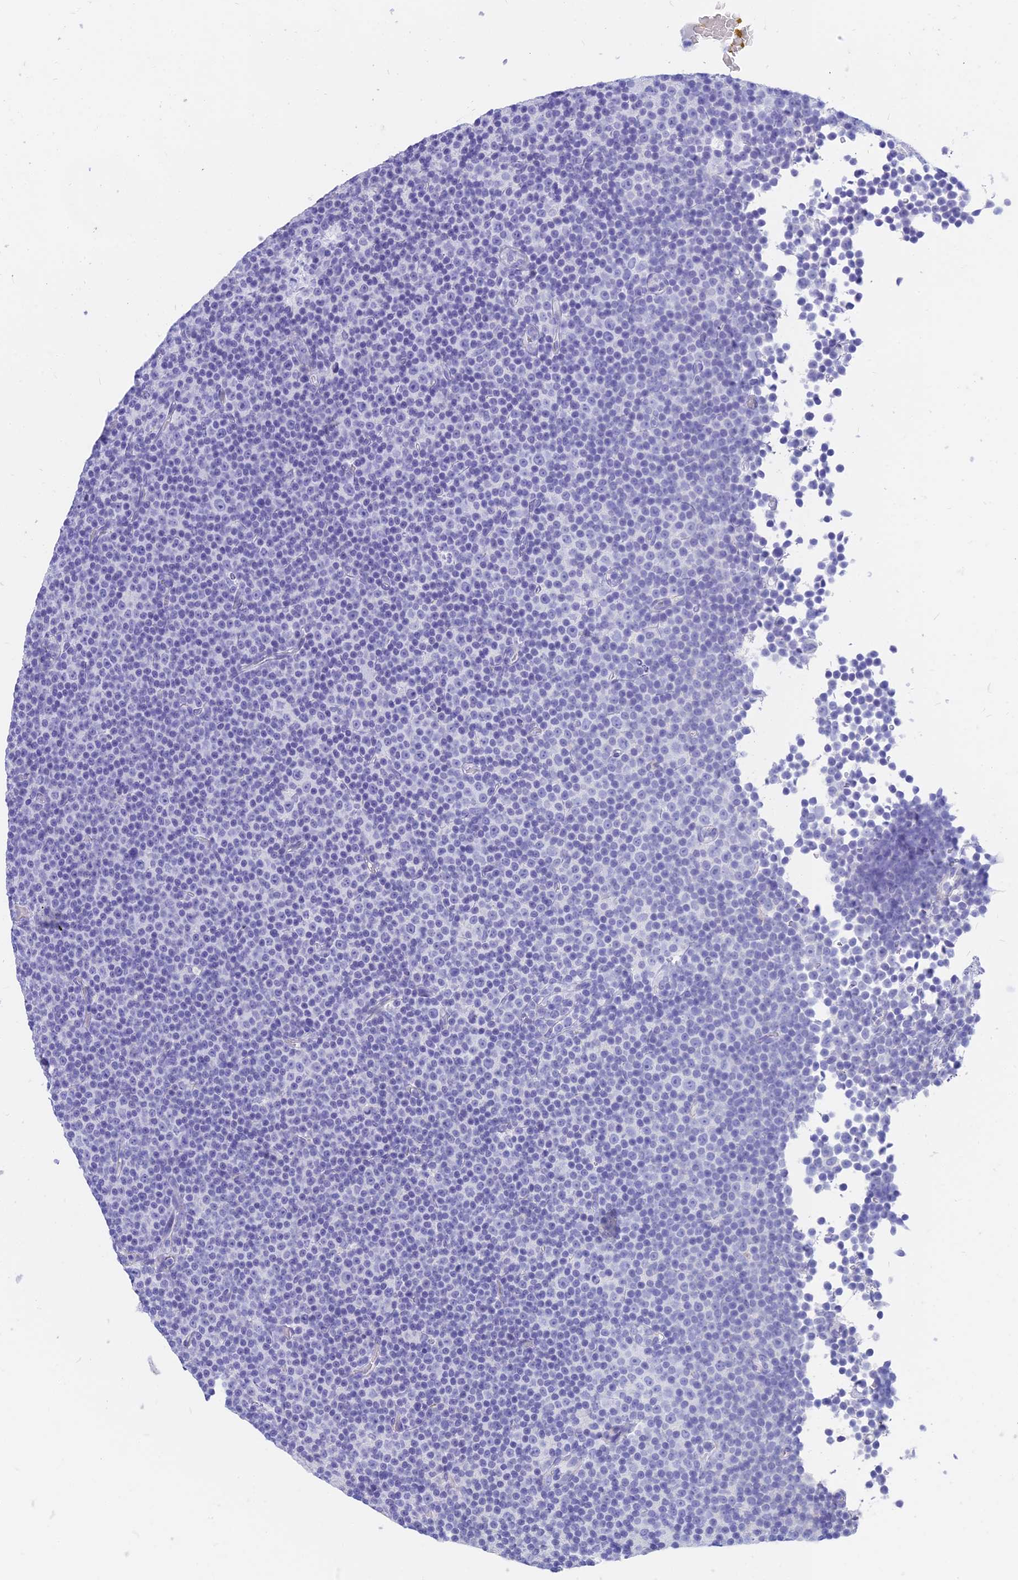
{"staining": {"intensity": "negative", "quantity": "none", "location": "none"}, "tissue": "lymphoma", "cell_type": "Tumor cells", "image_type": "cancer", "snomed": [{"axis": "morphology", "description": "Malignant lymphoma, non-Hodgkin's type, Low grade"}, {"axis": "topography", "description": "Lymph node"}], "caption": "Human lymphoma stained for a protein using IHC reveals no positivity in tumor cells.", "gene": "SLC36A2", "patient": {"sex": "female", "age": 67}}